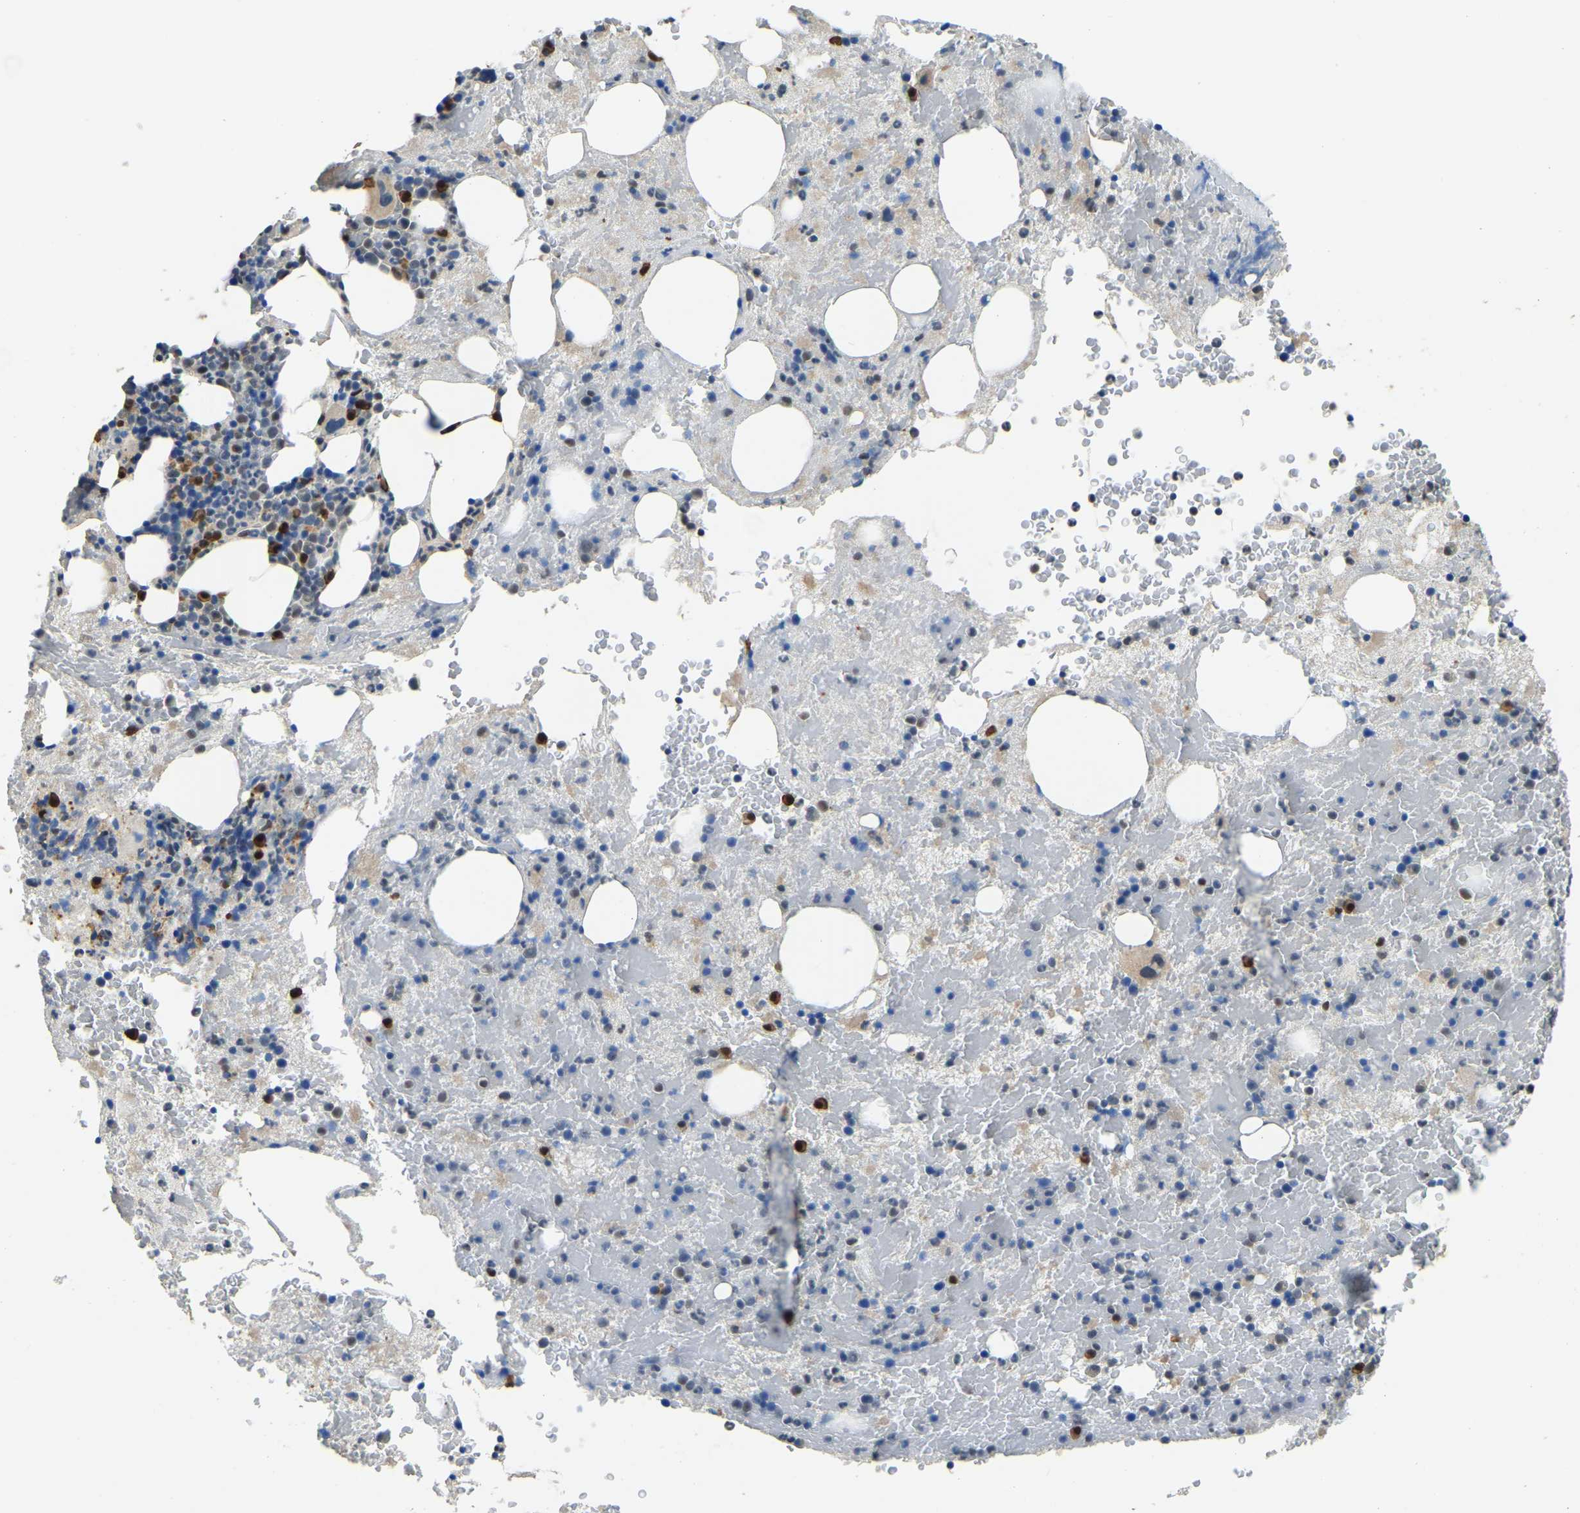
{"staining": {"intensity": "weak", "quantity": ">75%", "location": "cytoplasmic/membranous"}, "tissue": "bone marrow", "cell_type": "Hematopoietic cells", "image_type": "normal", "snomed": [{"axis": "morphology", "description": "Normal tissue, NOS"}, {"axis": "morphology", "description": "Inflammation, NOS"}, {"axis": "topography", "description": "Bone marrow"}], "caption": "Immunohistochemistry (IHC) (DAB) staining of unremarkable bone marrow shows weak cytoplasmic/membranous protein staining in about >75% of hematopoietic cells. The staining was performed using DAB (3,3'-diaminobenzidine), with brown indicating positive protein expression. Nuclei are stained blue with hematoxylin.", "gene": "NANS", "patient": {"sex": "male", "age": 63}}